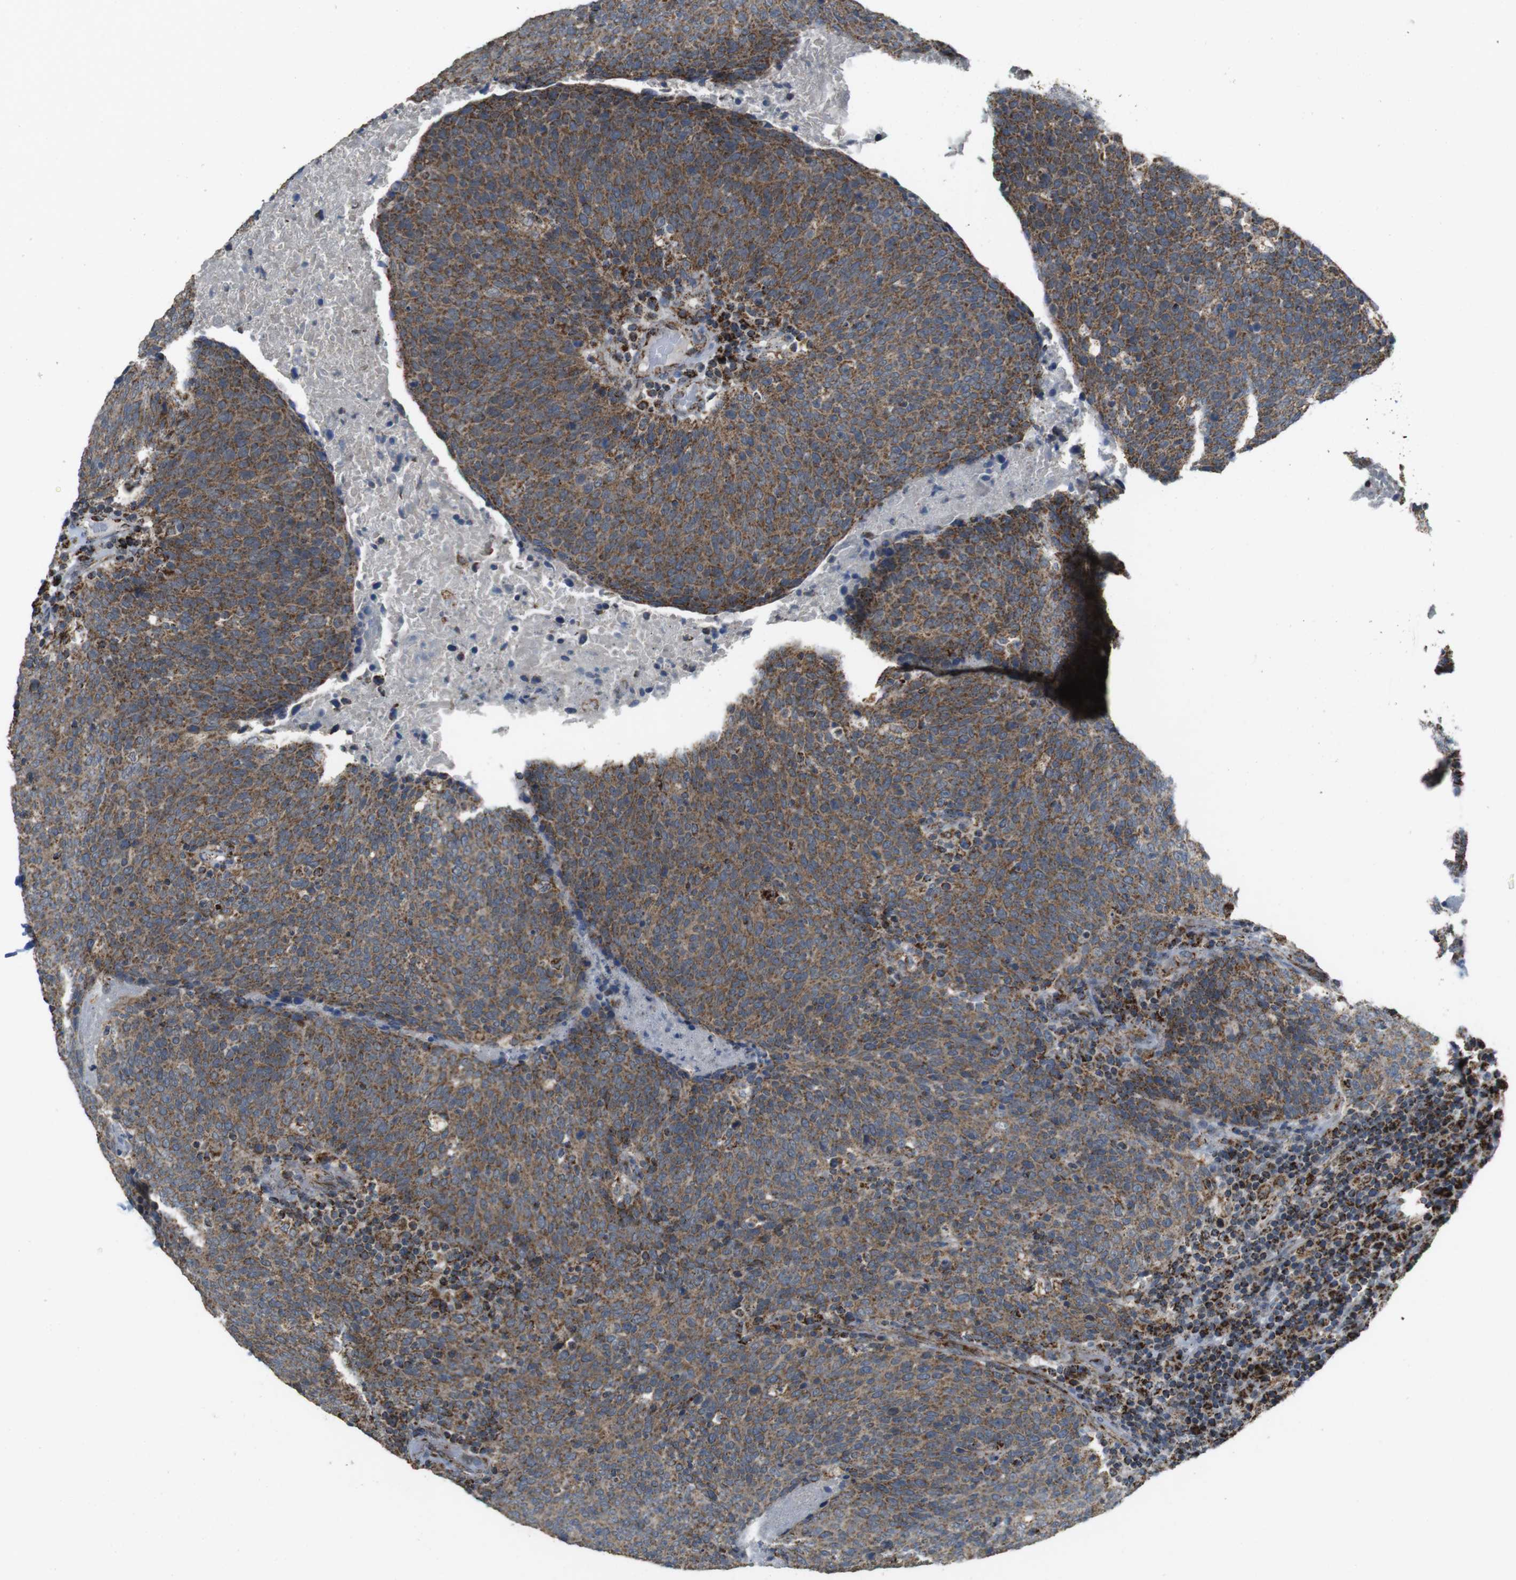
{"staining": {"intensity": "moderate", "quantity": ">75%", "location": "cytoplasmic/membranous"}, "tissue": "head and neck cancer", "cell_type": "Tumor cells", "image_type": "cancer", "snomed": [{"axis": "morphology", "description": "Squamous cell carcinoma, NOS"}, {"axis": "morphology", "description": "Squamous cell carcinoma, metastatic, NOS"}, {"axis": "topography", "description": "Lymph node"}, {"axis": "topography", "description": "Head-Neck"}], "caption": "Immunohistochemistry (IHC) micrograph of head and neck metastatic squamous cell carcinoma stained for a protein (brown), which displays medium levels of moderate cytoplasmic/membranous expression in about >75% of tumor cells.", "gene": "CALHM2", "patient": {"sex": "male", "age": 62}}